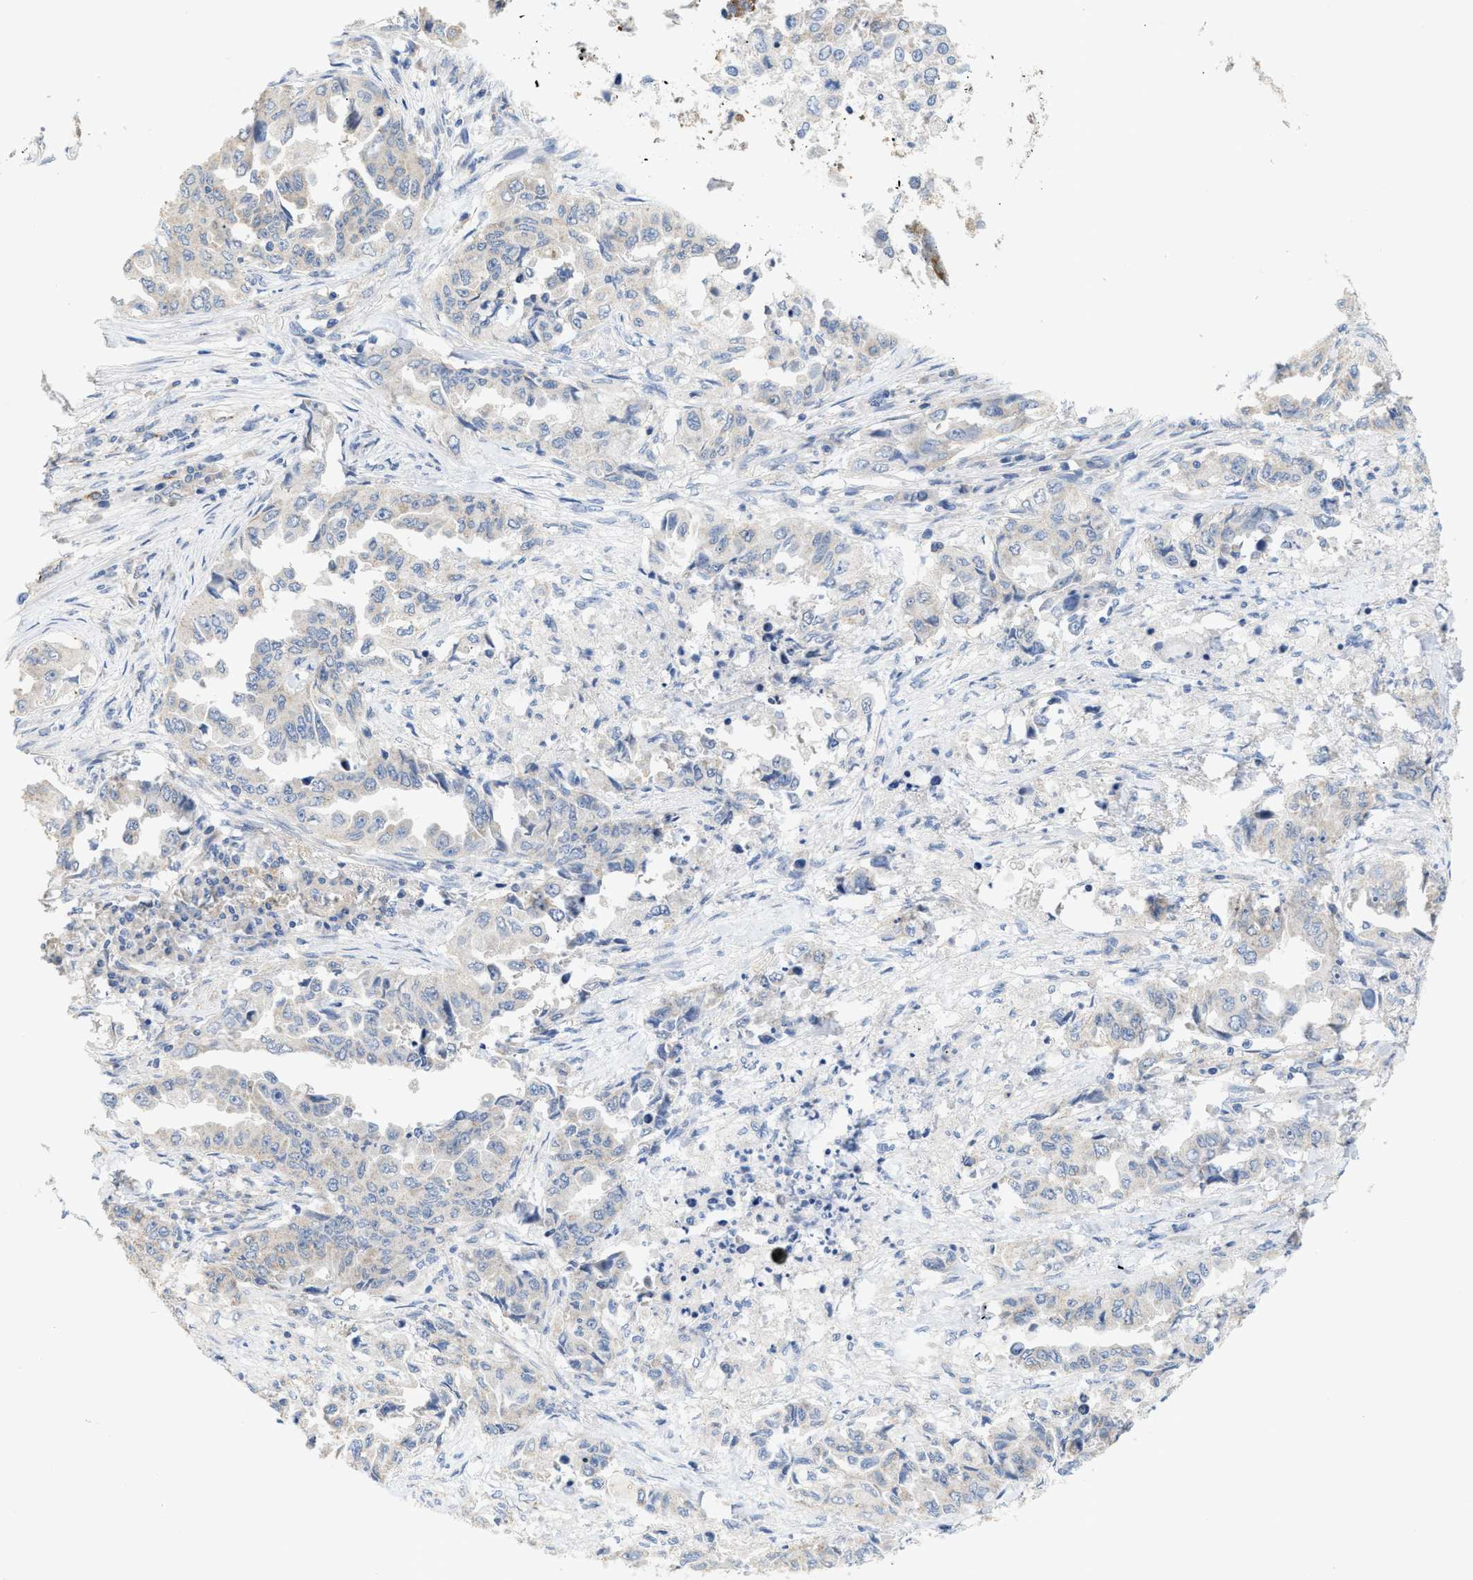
{"staining": {"intensity": "negative", "quantity": "none", "location": "none"}, "tissue": "lung cancer", "cell_type": "Tumor cells", "image_type": "cancer", "snomed": [{"axis": "morphology", "description": "Adenocarcinoma, NOS"}, {"axis": "topography", "description": "Lung"}], "caption": "Adenocarcinoma (lung) stained for a protein using immunohistochemistry displays no staining tumor cells.", "gene": "UBAP2", "patient": {"sex": "female", "age": 51}}